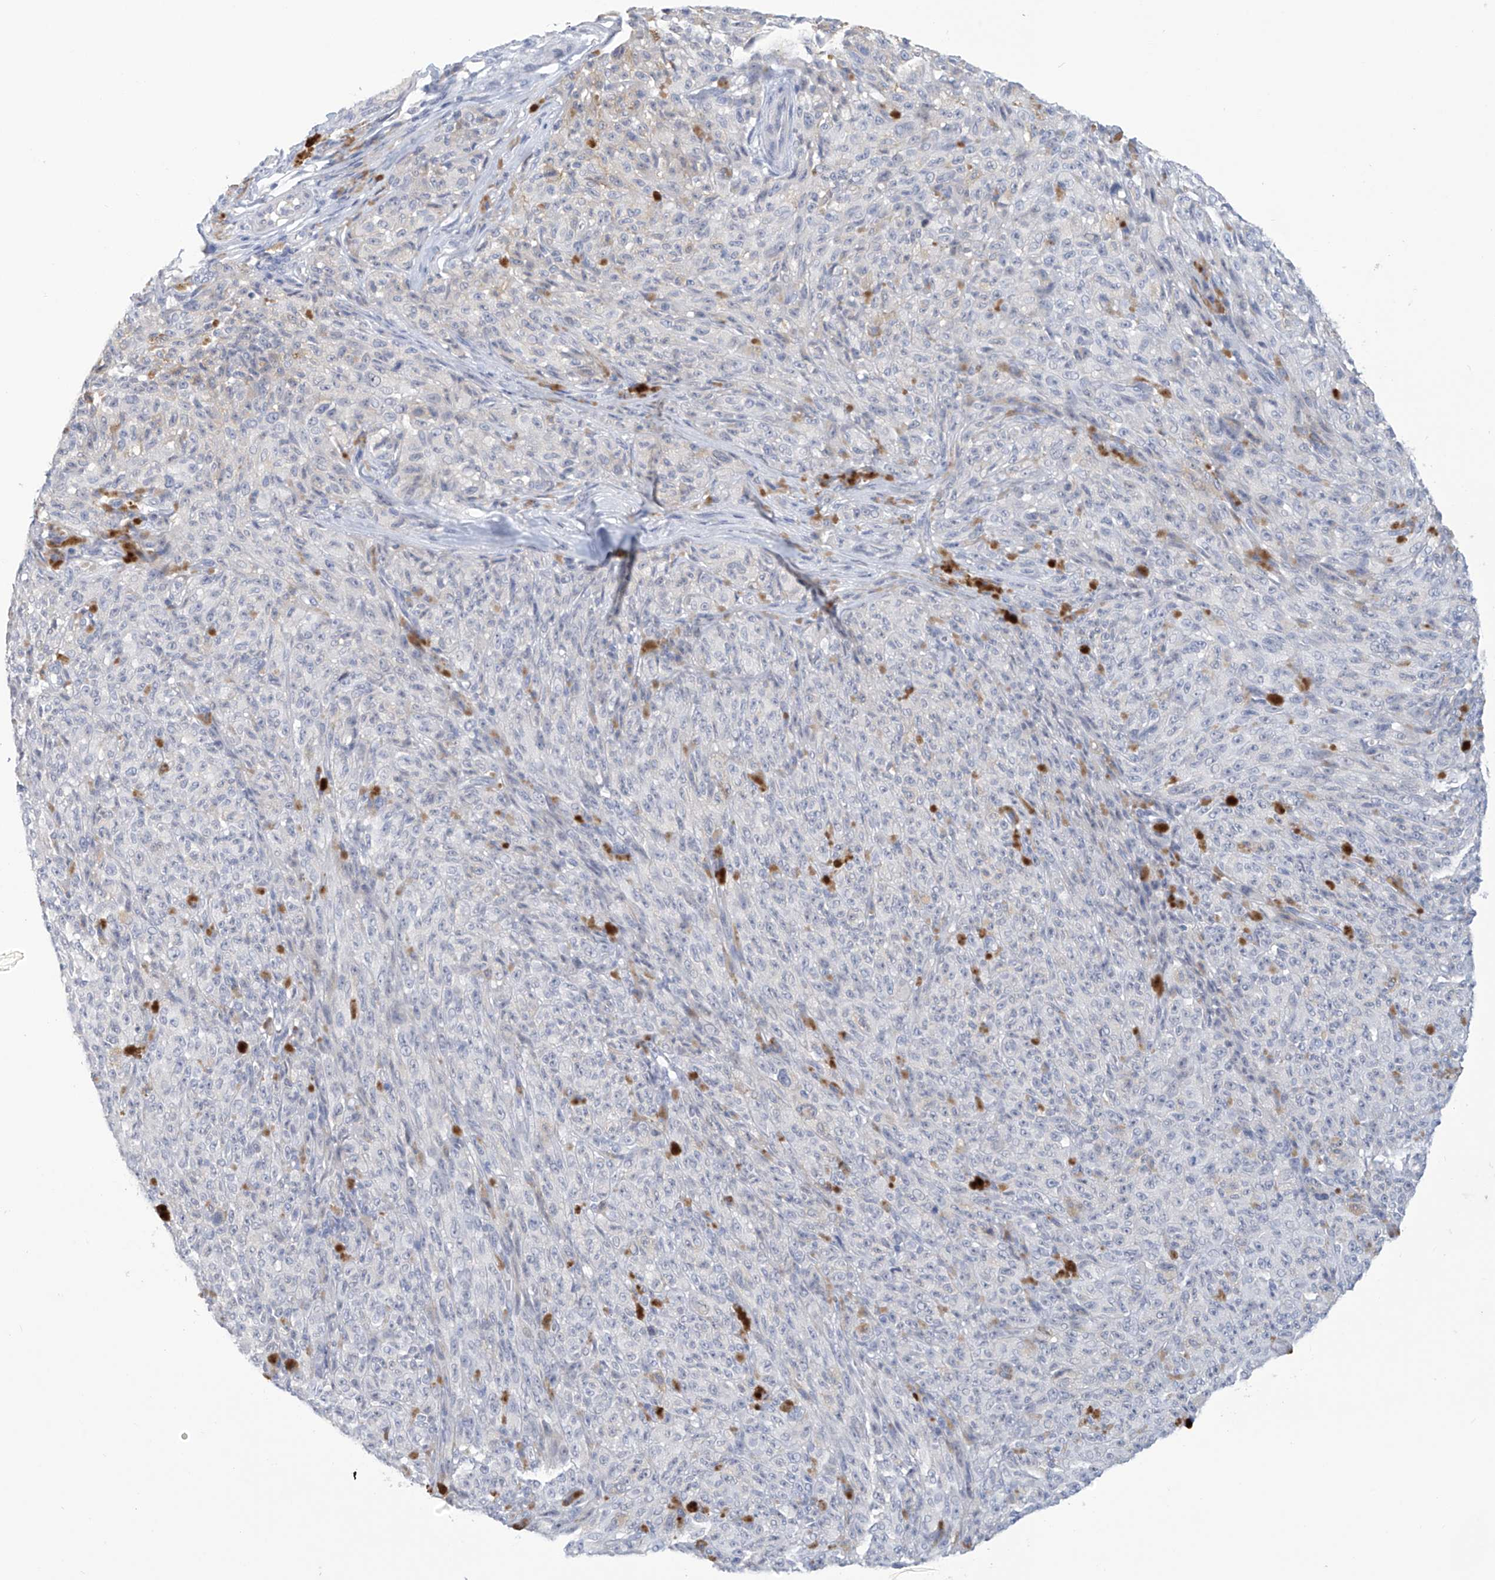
{"staining": {"intensity": "negative", "quantity": "none", "location": "none"}, "tissue": "melanoma", "cell_type": "Tumor cells", "image_type": "cancer", "snomed": [{"axis": "morphology", "description": "Malignant melanoma, NOS"}, {"axis": "topography", "description": "Skin"}], "caption": "The photomicrograph exhibits no significant positivity in tumor cells of malignant melanoma.", "gene": "IBA57", "patient": {"sex": "female", "age": 82}}